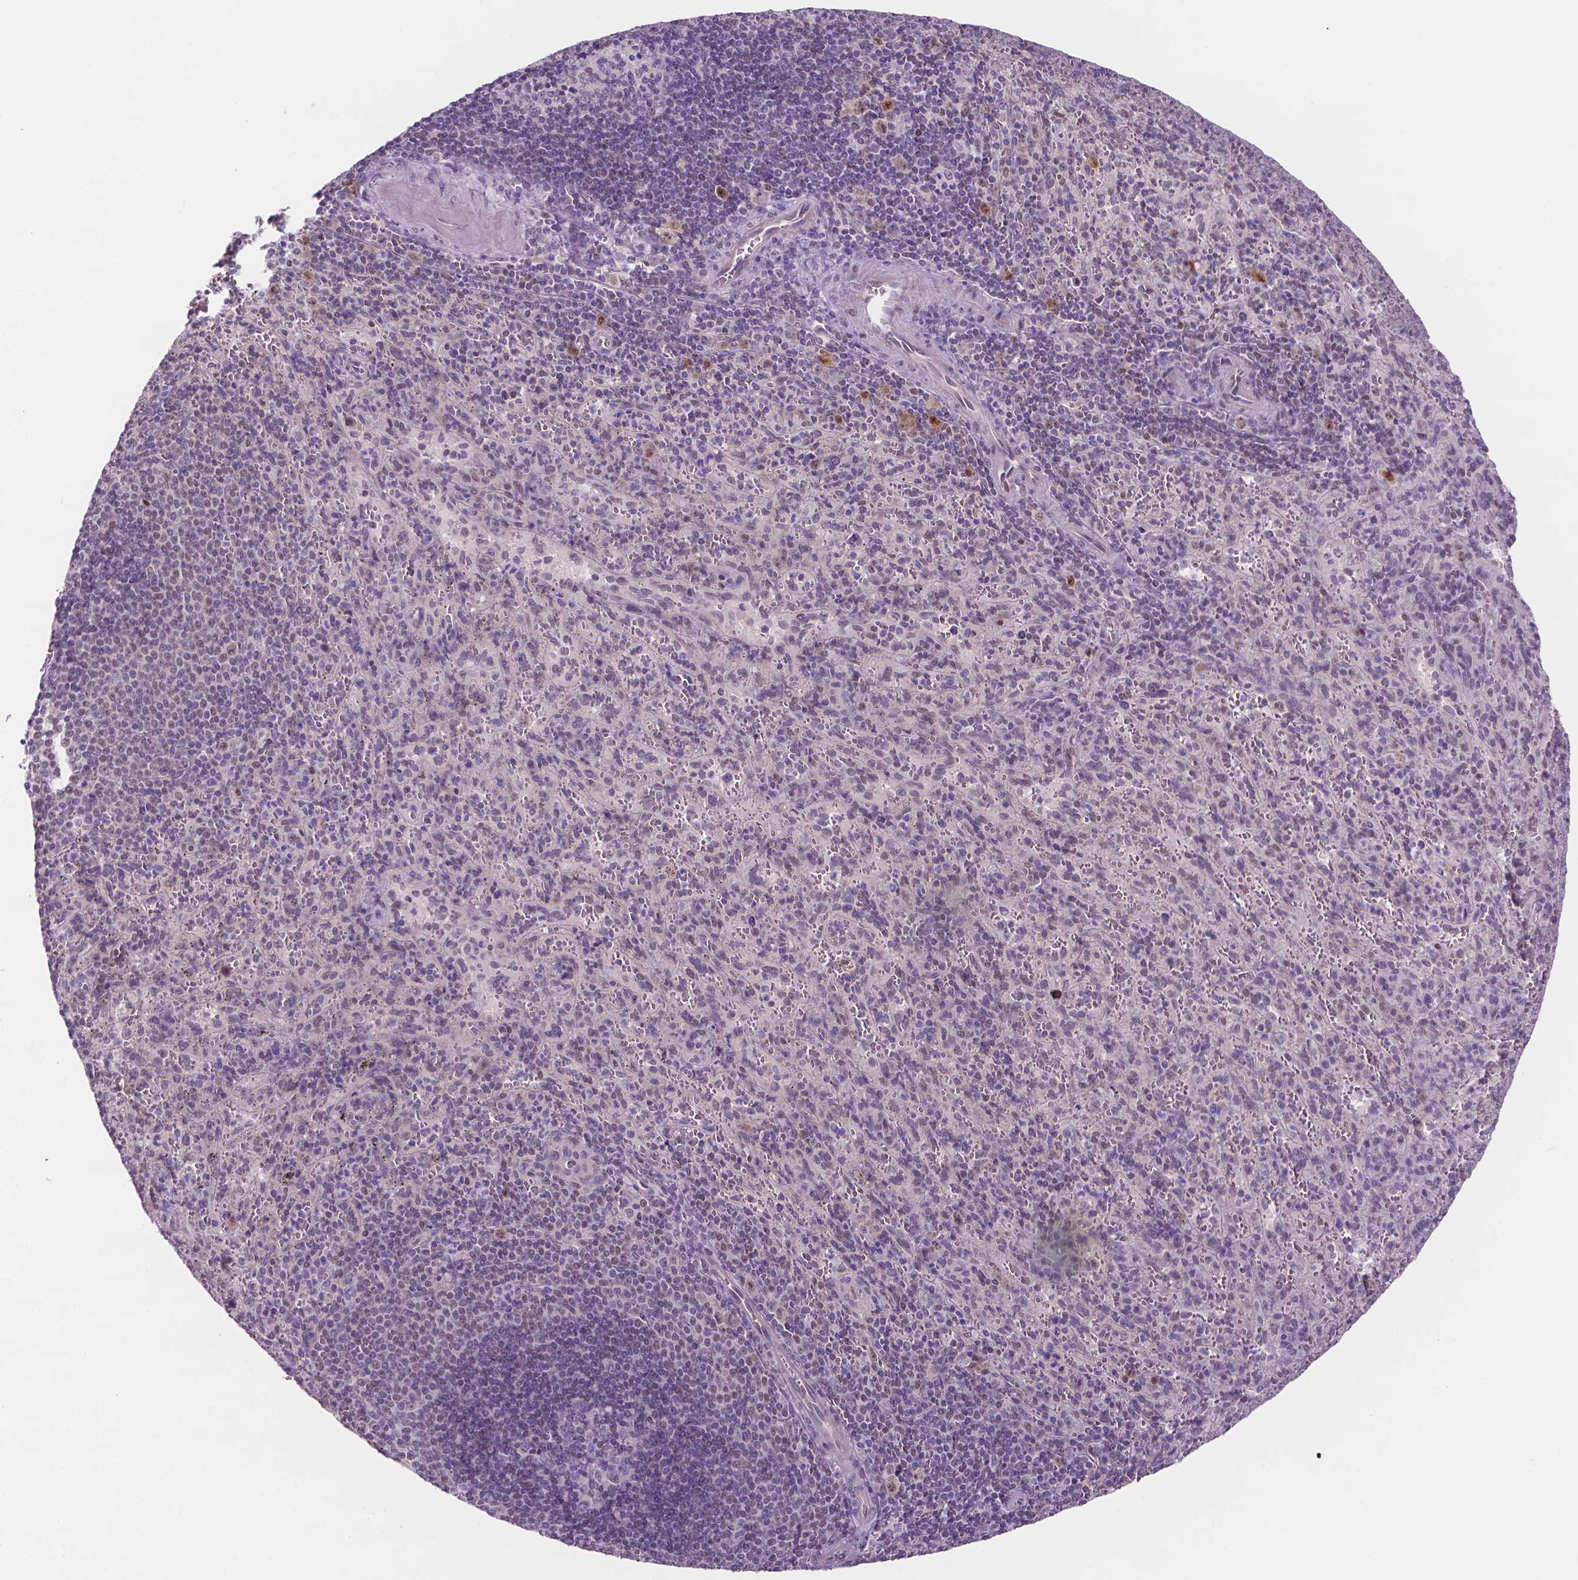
{"staining": {"intensity": "negative", "quantity": "none", "location": "none"}, "tissue": "spleen", "cell_type": "Cells in red pulp", "image_type": "normal", "snomed": [{"axis": "morphology", "description": "Normal tissue, NOS"}, {"axis": "topography", "description": "Spleen"}], "caption": "IHC histopathology image of normal spleen: human spleen stained with DAB (3,3'-diaminobenzidine) demonstrates no significant protein expression in cells in red pulp.", "gene": "FAM50B", "patient": {"sex": "male", "age": 57}}